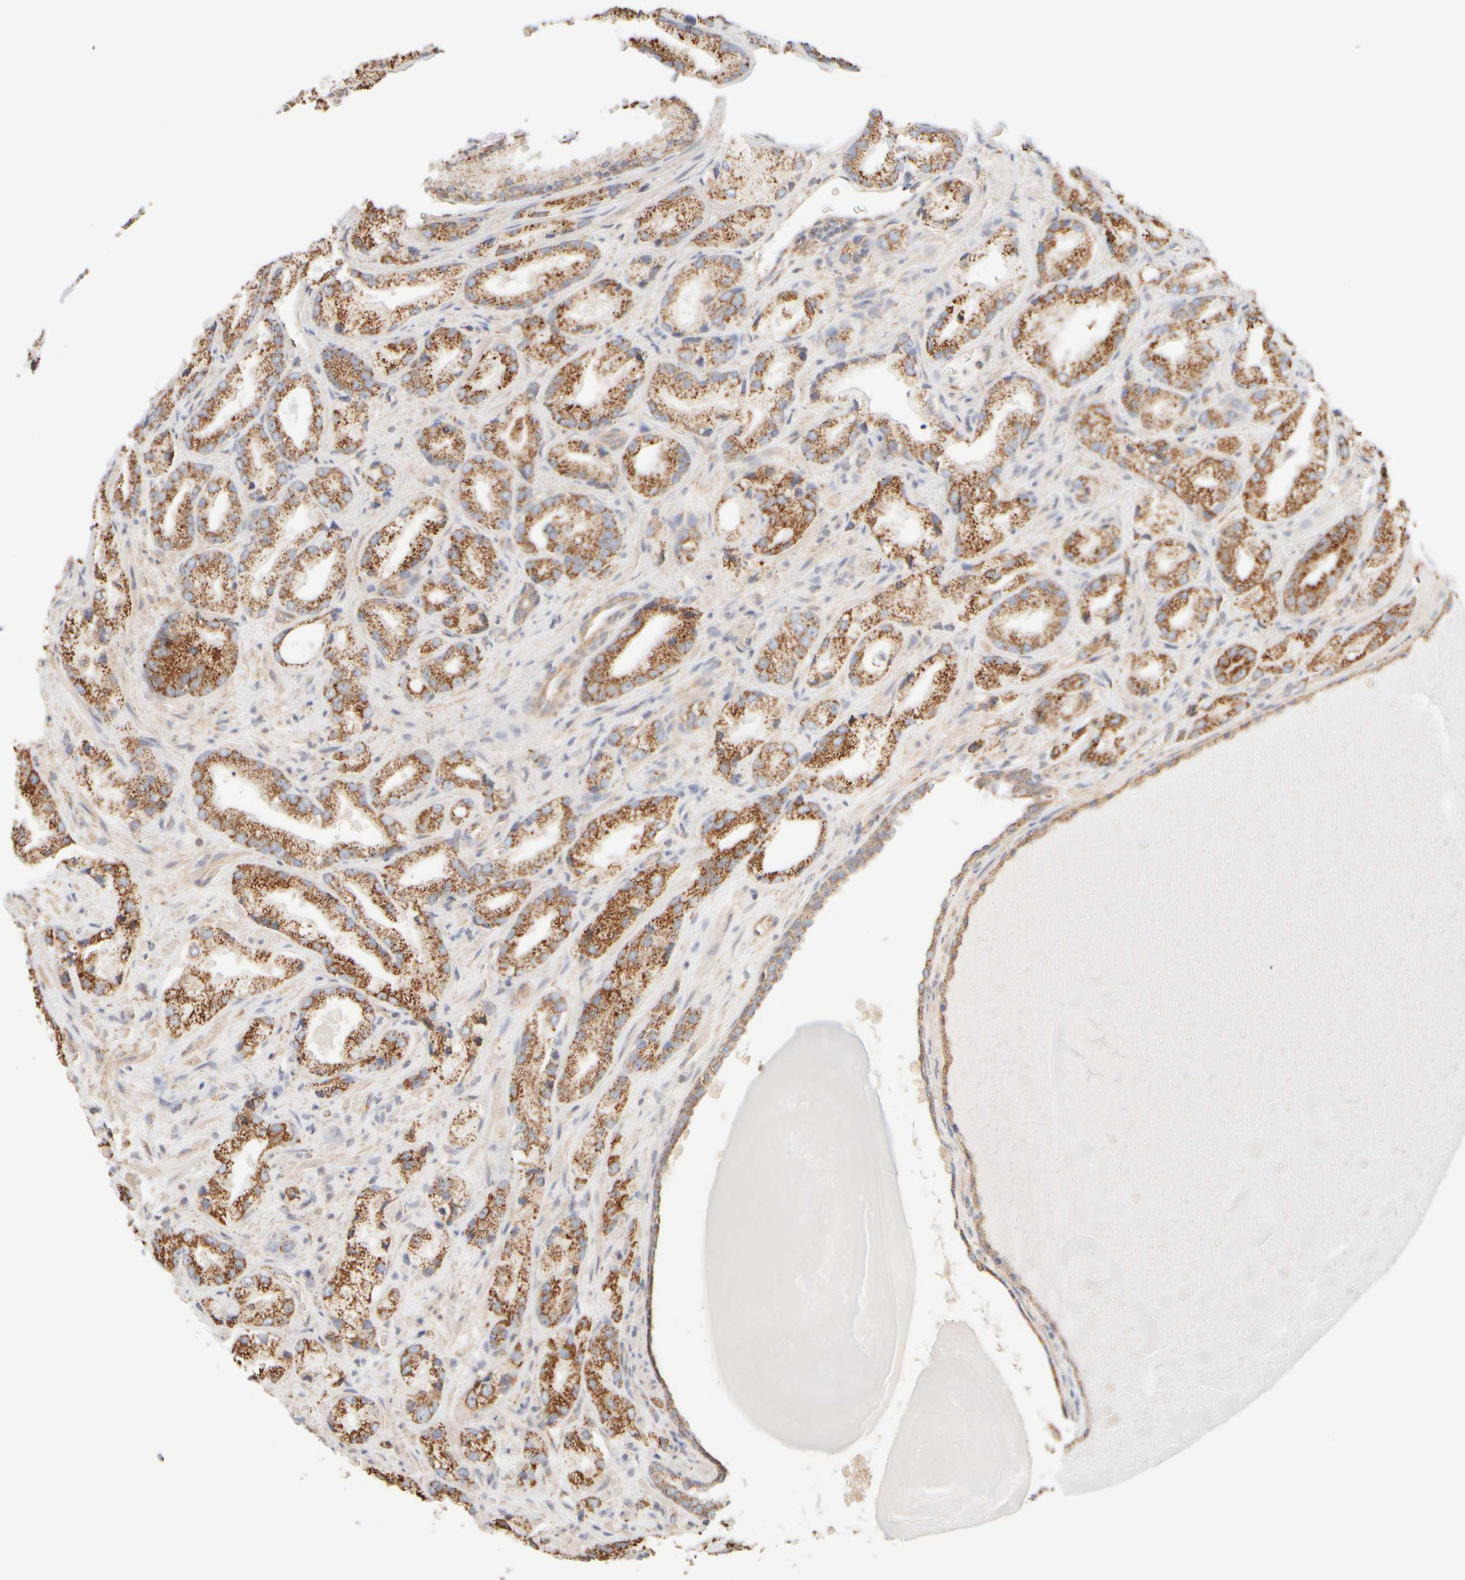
{"staining": {"intensity": "strong", "quantity": ">75%", "location": "cytoplasmic/membranous"}, "tissue": "prostate cancer", "cell_type": "Tumor cells", "image_type": "cancer", "snomed": [{"axis": "morphology", "description": "Adenocarcinoma, High grade"}, {"axis": "topography", "description": "Prostate"}], "caption": "Immunohistochemical staining of human prostate cancer (high-grade adenocarcinoma) shows high levels of strong cytoplasmic/membranous expression in approximately >75% of tumor cells.", "gene": "APBB2", "patient": {"sex": "male", "age": 63}}